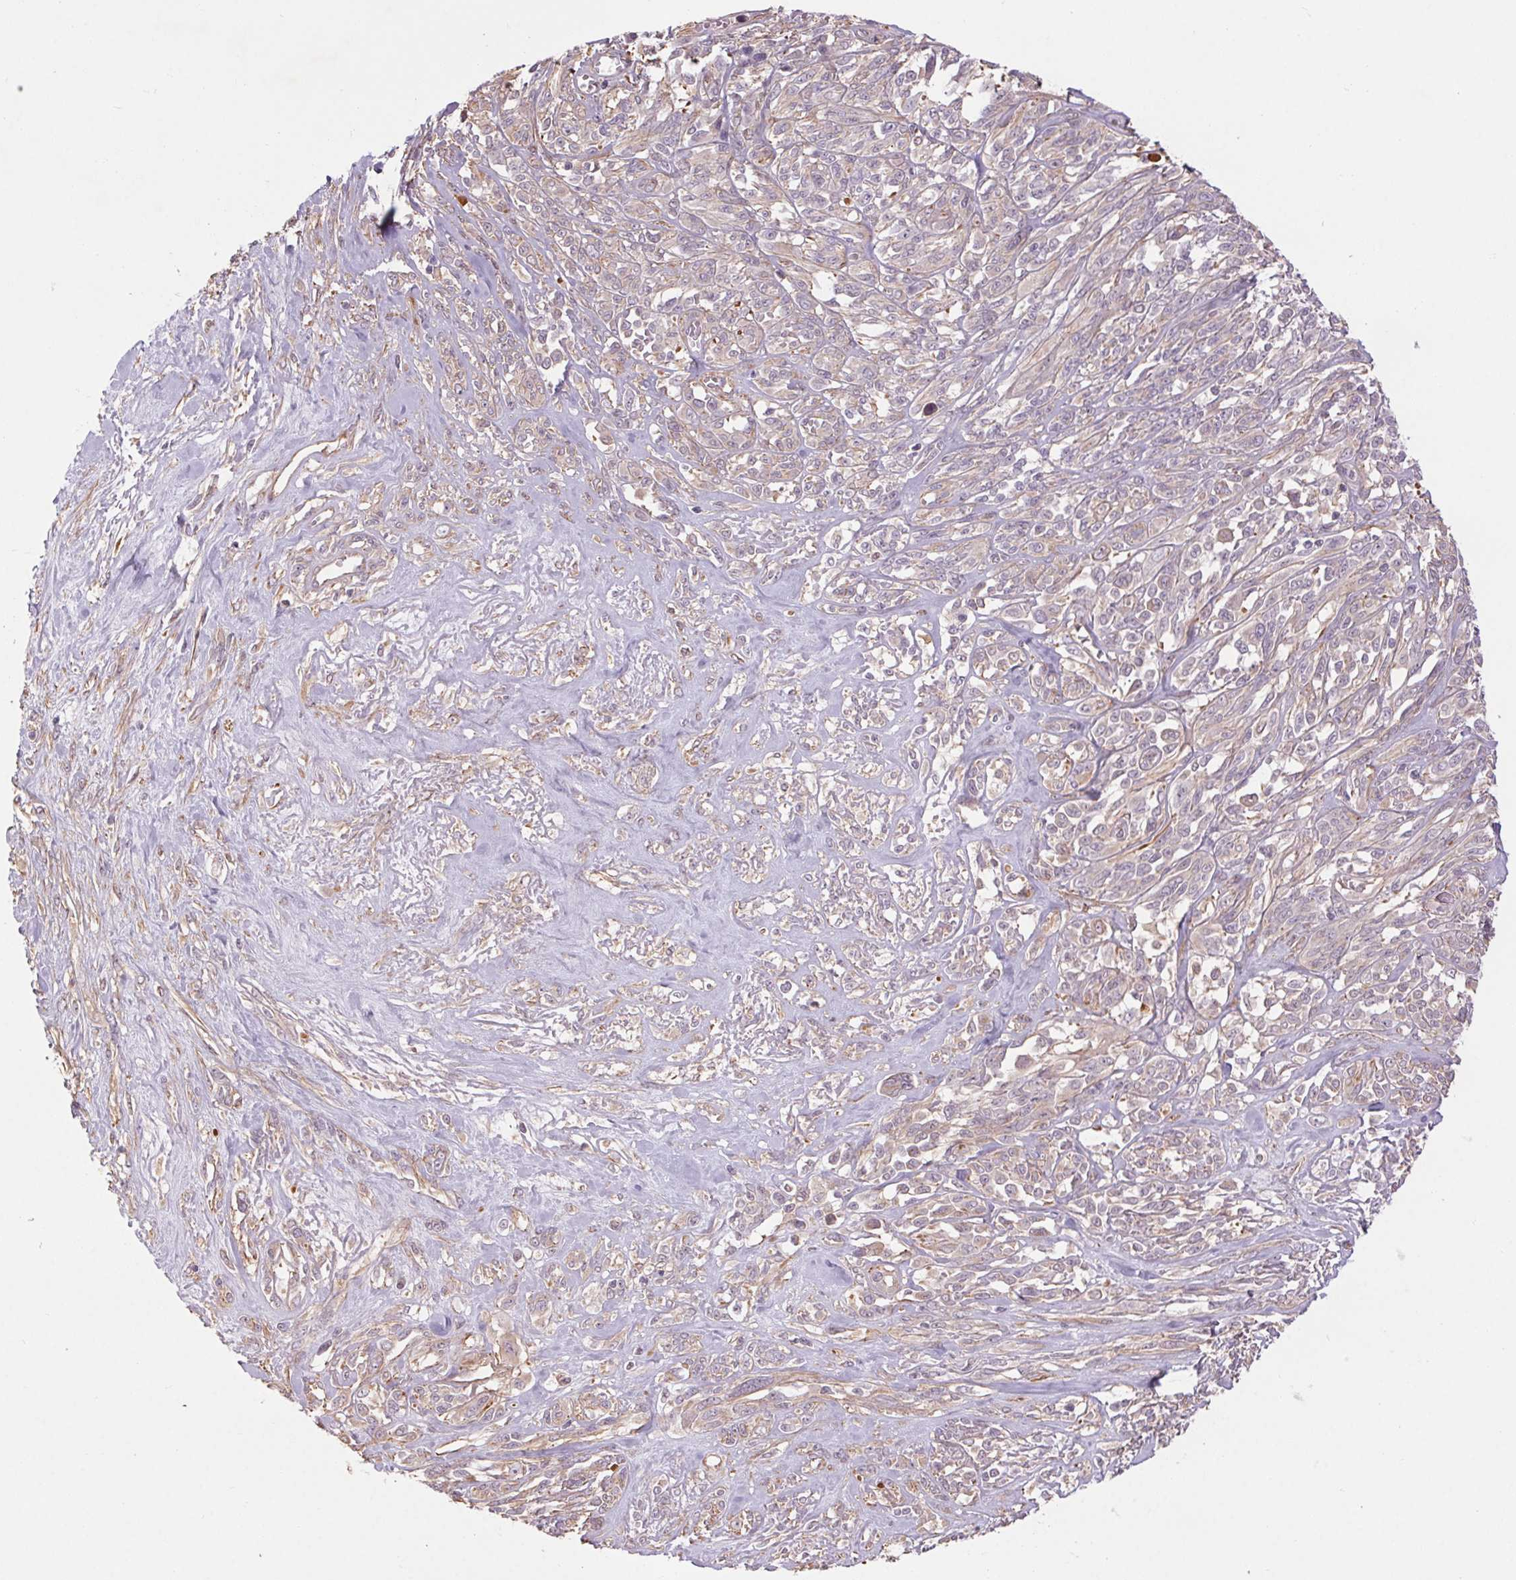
{"staining": {"intensity": "negative", "quantity": "none", "location": "none"}, "tissue": "melanoma", "cell_type": "Tumor cells", "image_type": "cancer", "snomed": [{"axis": "morphology", "description": "Malignant melanoma, NOS"}, {"axis": "topography", "description": "Skin"}], "caption": "This is a photomicrograph of IHC staining of malignant melanoma, which shows no staining in tumor cells.", "gene": "CCSER1", "patient": {"sex": "female", "age": 91}}